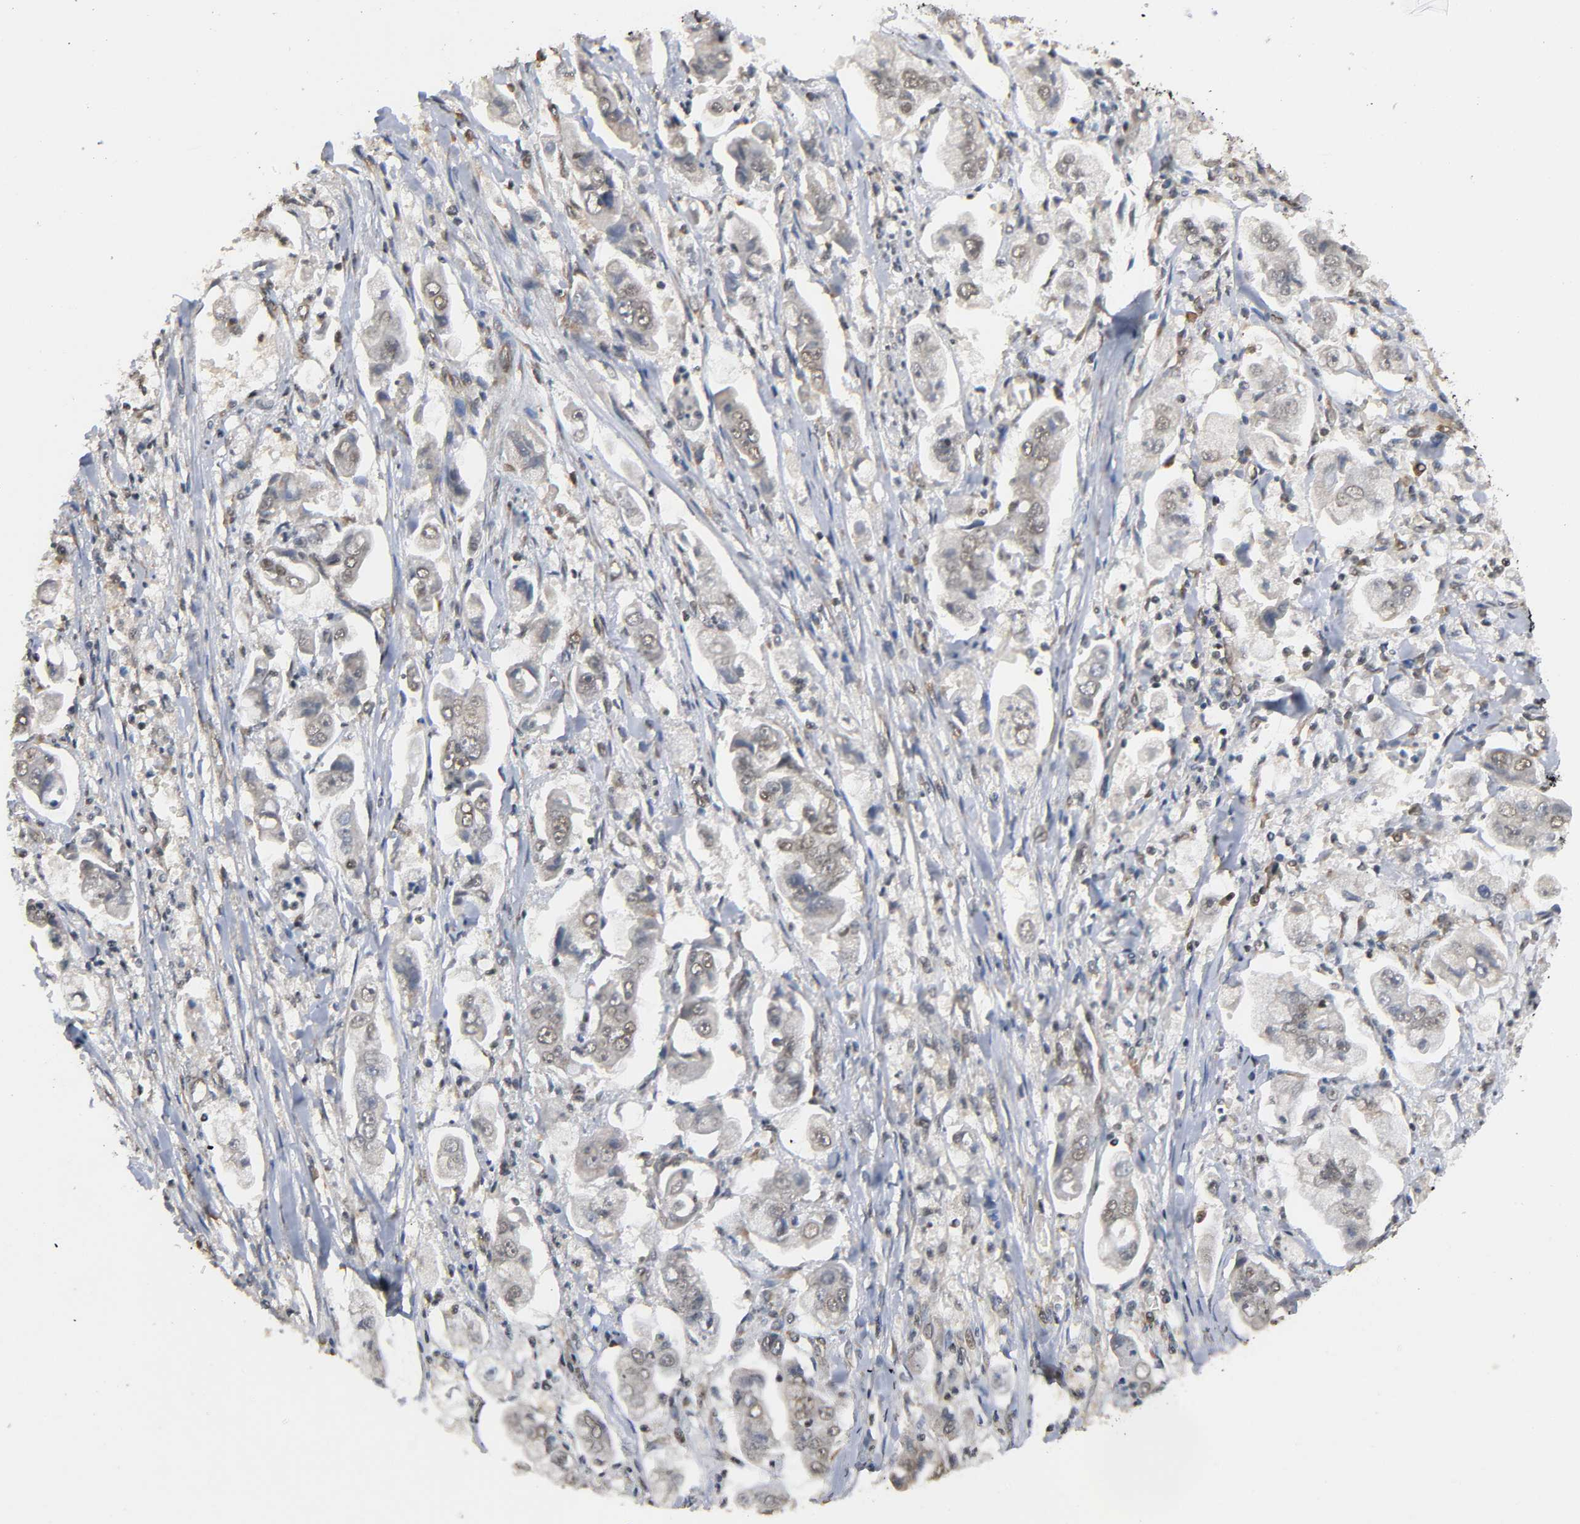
{"staining": {"intensity": "moderate", "quantity": "25%-75%", "location": "cytoplasmic/membranous,nuclear"}, "tissue": "stomach cancer", "cell_type": "Tumor cells", "image_type": "cancer", "snomed": [{"axis": "morphology", "description": "Adenocarcinoma, NOS"}, {"axis": "topography", "description": "Stomach"}], "caption": "There is medium levels of moderate cytoplasmic/membranous and nuclear positivity in tumor cells of stomach cancer, as demonstrated by immunohistochemical staining (brown color).", "gene": "ZNF384", "patient": {"sex": "male", "age": 62}}